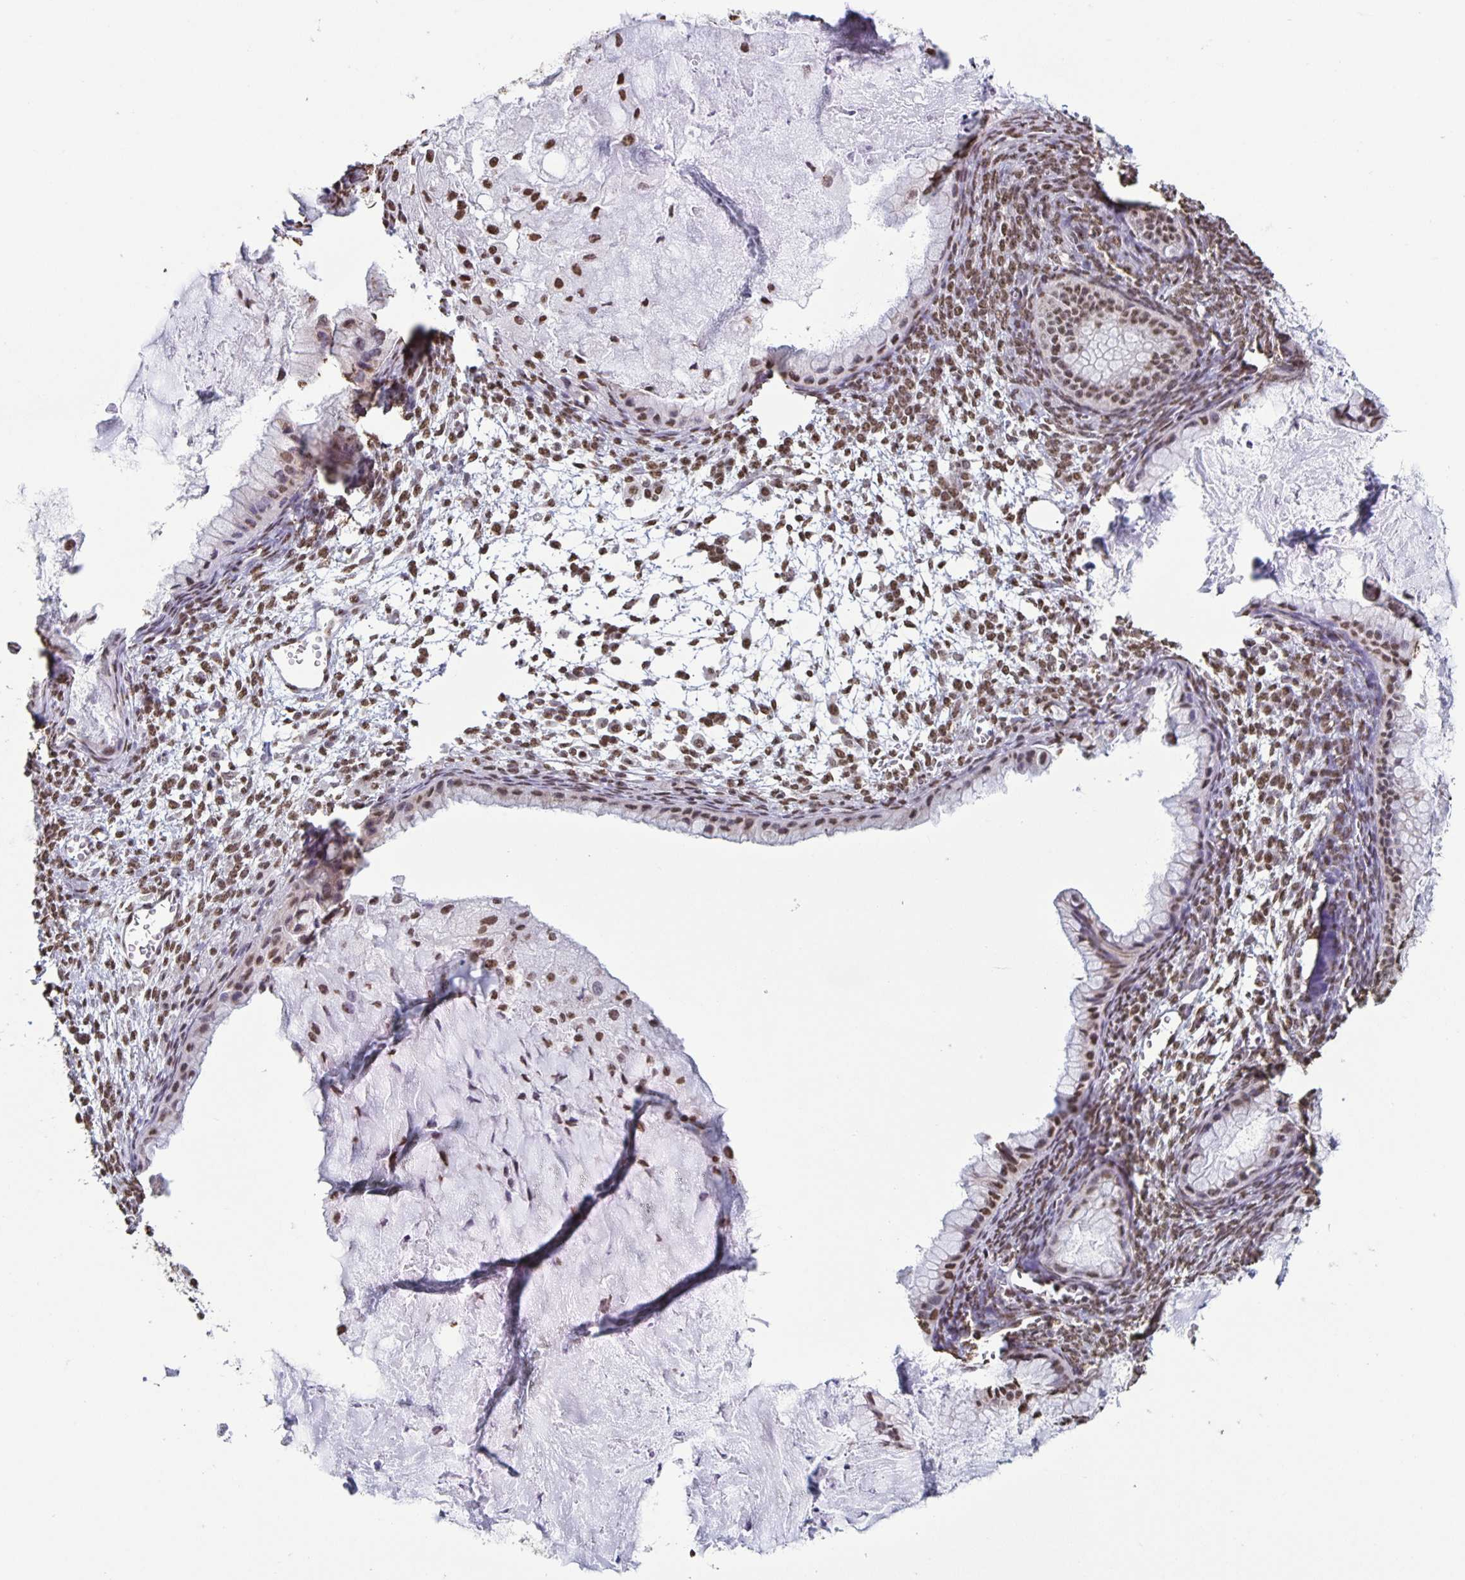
{"staining": {"intensity": "weak", "quantity": "25%-75%", "location": "nuclear"}, "tissue": "ovarian cancer", "cell_type": "Tumor cells", "image_type": "cancer", "snomed": [{"axis": "morphology", "description": "Cystadenocarcinoma, mucinous, NOS"}, {"axis": "topography", "description": "Ovary"}], "caption": "Approximately 25%-75% of tumor cells in mucinous cystadenocarcinoma (ovarian) show weak nuclear protein staining as visualized by brown immunohistochemical staining.", "gene": "DUT", "patient": {"sex": "female", "age": 72}}